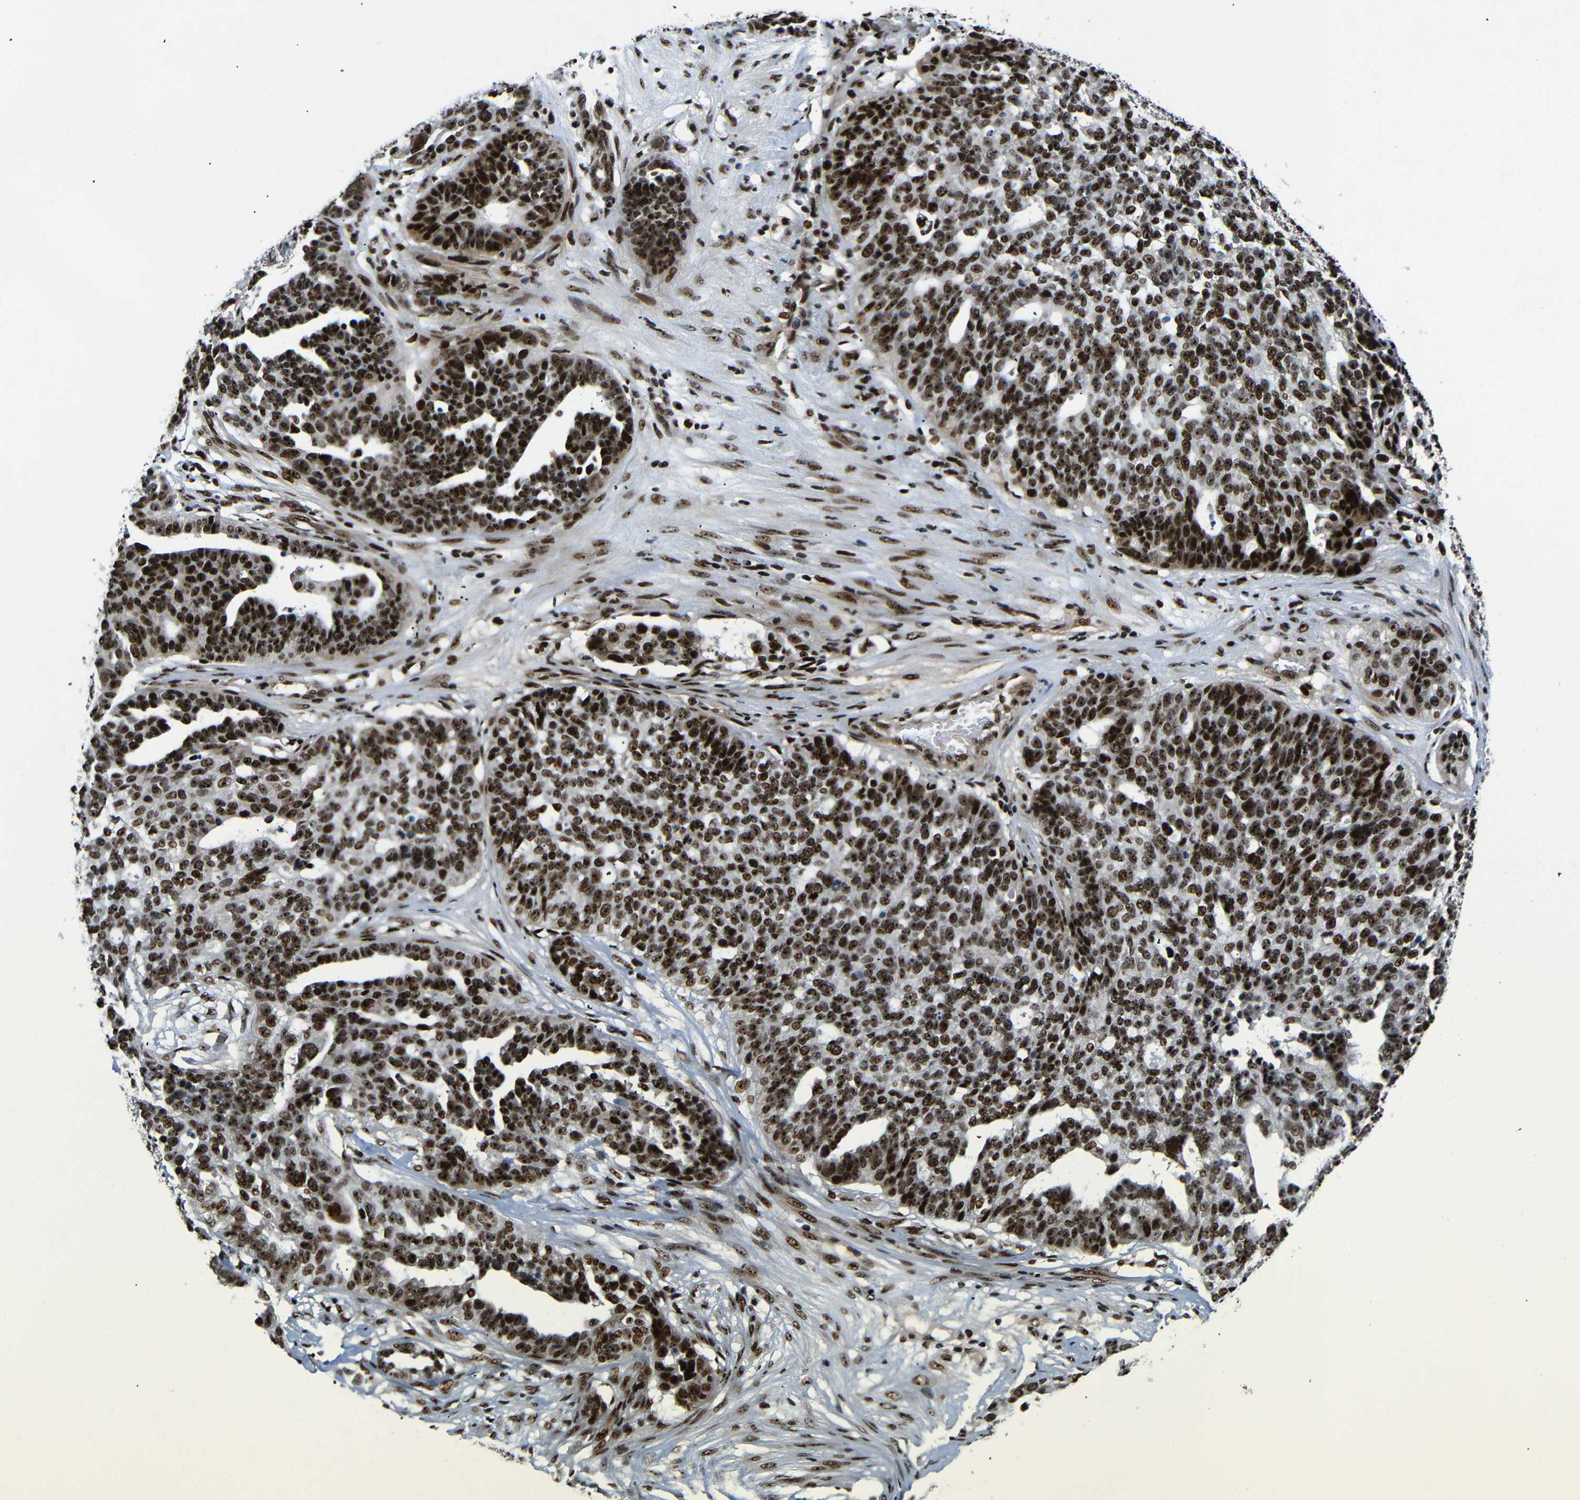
{"staining": {"intensity": "strong", "quantity": ">75%", "location": "nuclear"}, "tissue": "ovarian cancer", "cell_type": "Tumor cells", "image_type": "cancer", "snomed": [{"axis": "morphology", "description": "Cystadenocarcinoma, serous, NOS"}, {"axis": "topography", "description": "Ovary"}], "caption": "The photomicrograph demonstrates immunohistochemical staining of ovarian cancer. There is strong nuclear staining is appreciated in about >75% of tumor cells. Immunohistochemistry stains the protein in brown and the nuclei are stained blue.", "gene": "SETDB2", "patient": {"sex": "female", "age": 59}}